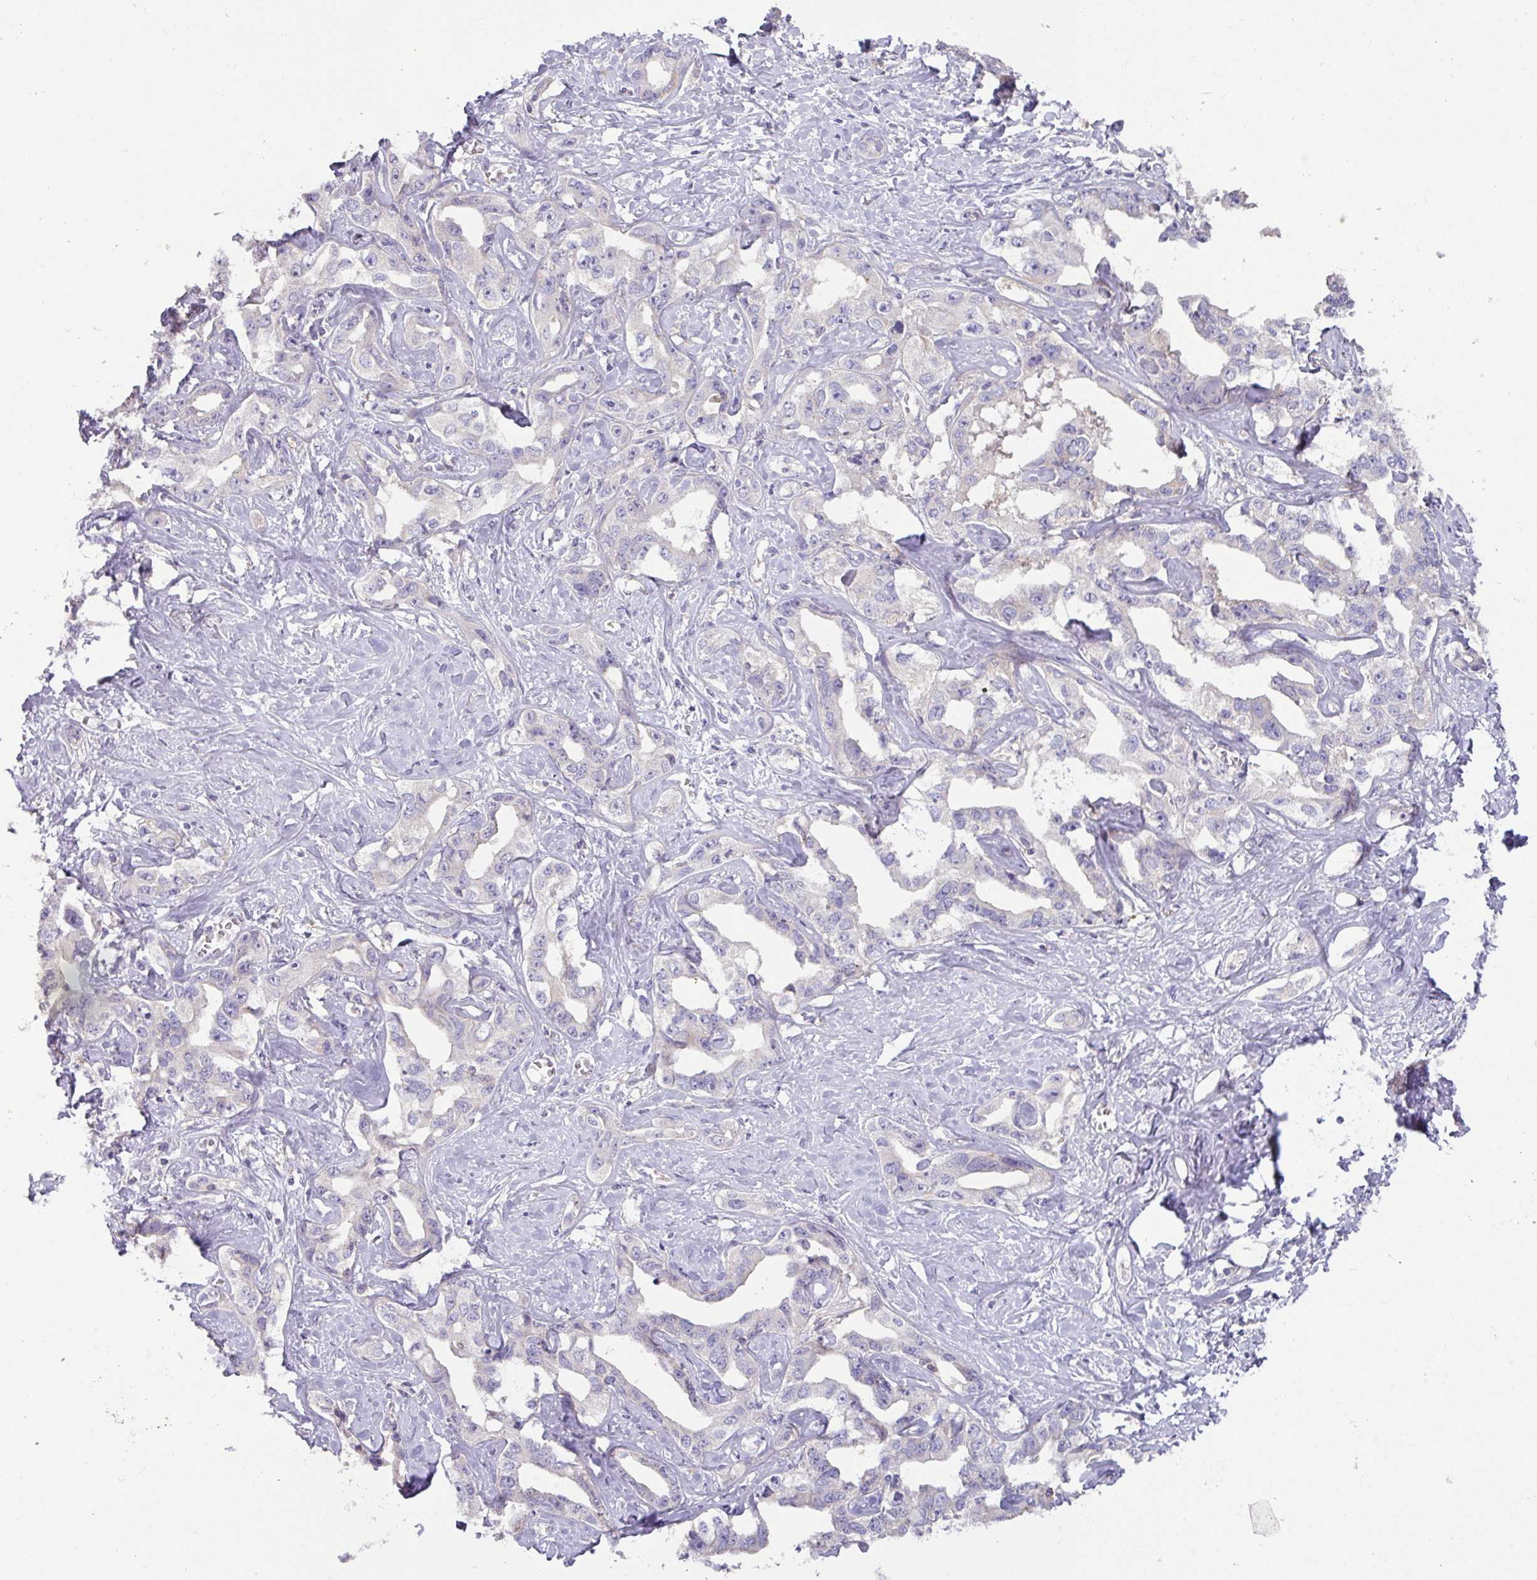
{"staining": {"intensity": "negative", "quantity": "none", "location": "none"}, "tissue": "liver cancer", "cell_type": "Tumor cells", "image_type": "cancer", "snomed": [{"axis": "morphology", "description": "Cholangiocarcinoma"}, {"axis": "topography", "description": "Liver"}], "caption": "This histopathology image is of liver cancer stained with immunohistochemistry (IHC) to label a protein in brown with the nuclei are counter-stained blue. There is no positivity in tumor cells.", "gene": "HOXC13", "patient": {"sex": "male", "age": 59}}